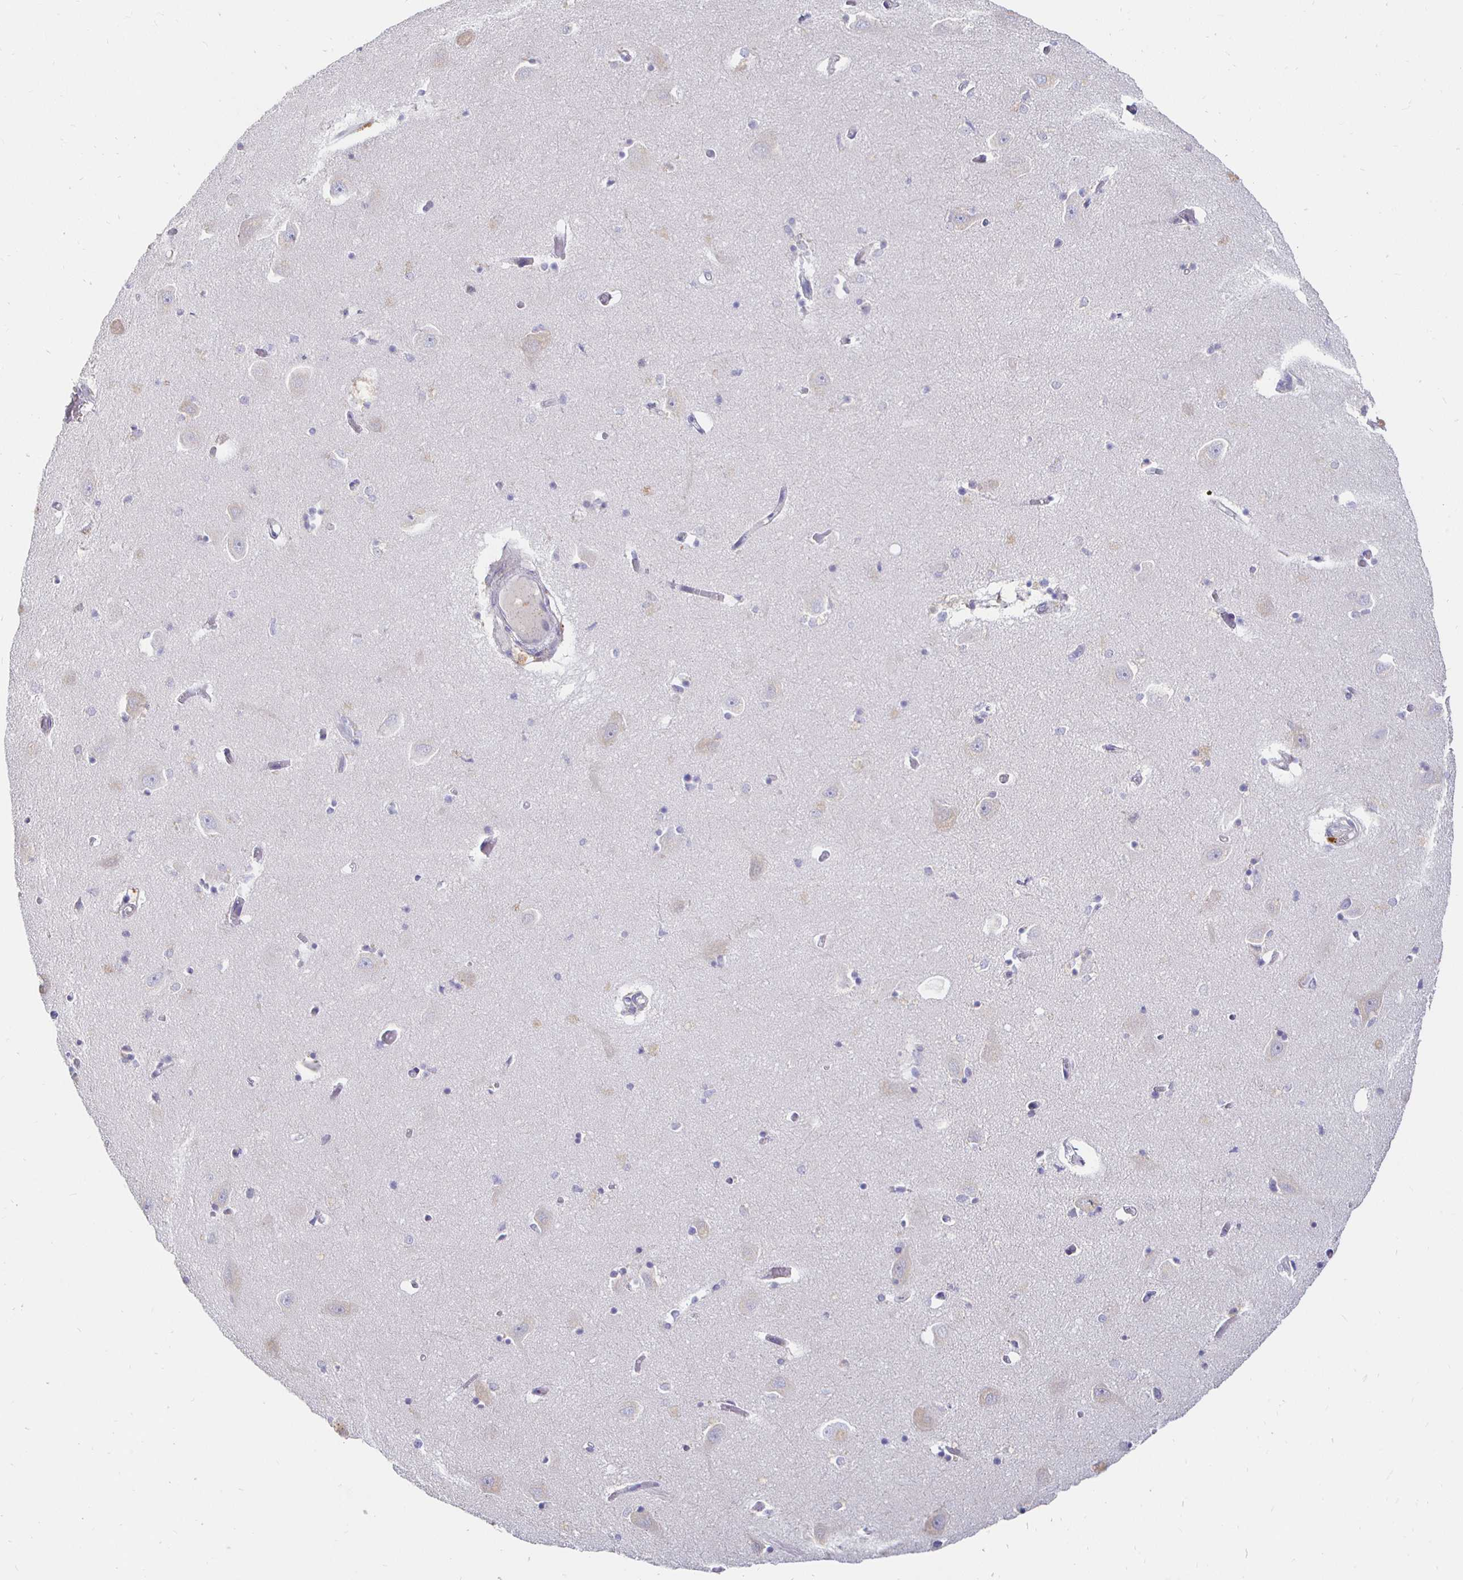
{"staining": {"intensity": "negative", "quantity": "none", "location": "none"}, "tissue": "caudate", "cell_type": "Glial cells", "image_type": "normal", "snomed": [{"axis": "morphology", "description": "Normal tissue, NOS"}, {"axis": "topography", "description": "Lateral ventricle wall"}, {"axis": "topography", "description": "Hippocampus"}], "caption": "This is an immunohistochemistry micrograph of unremarkable caudate. There is no positivity in glial cells.", "gene": "CXCR3", "patient": {"sex": "female", "age": 63}}